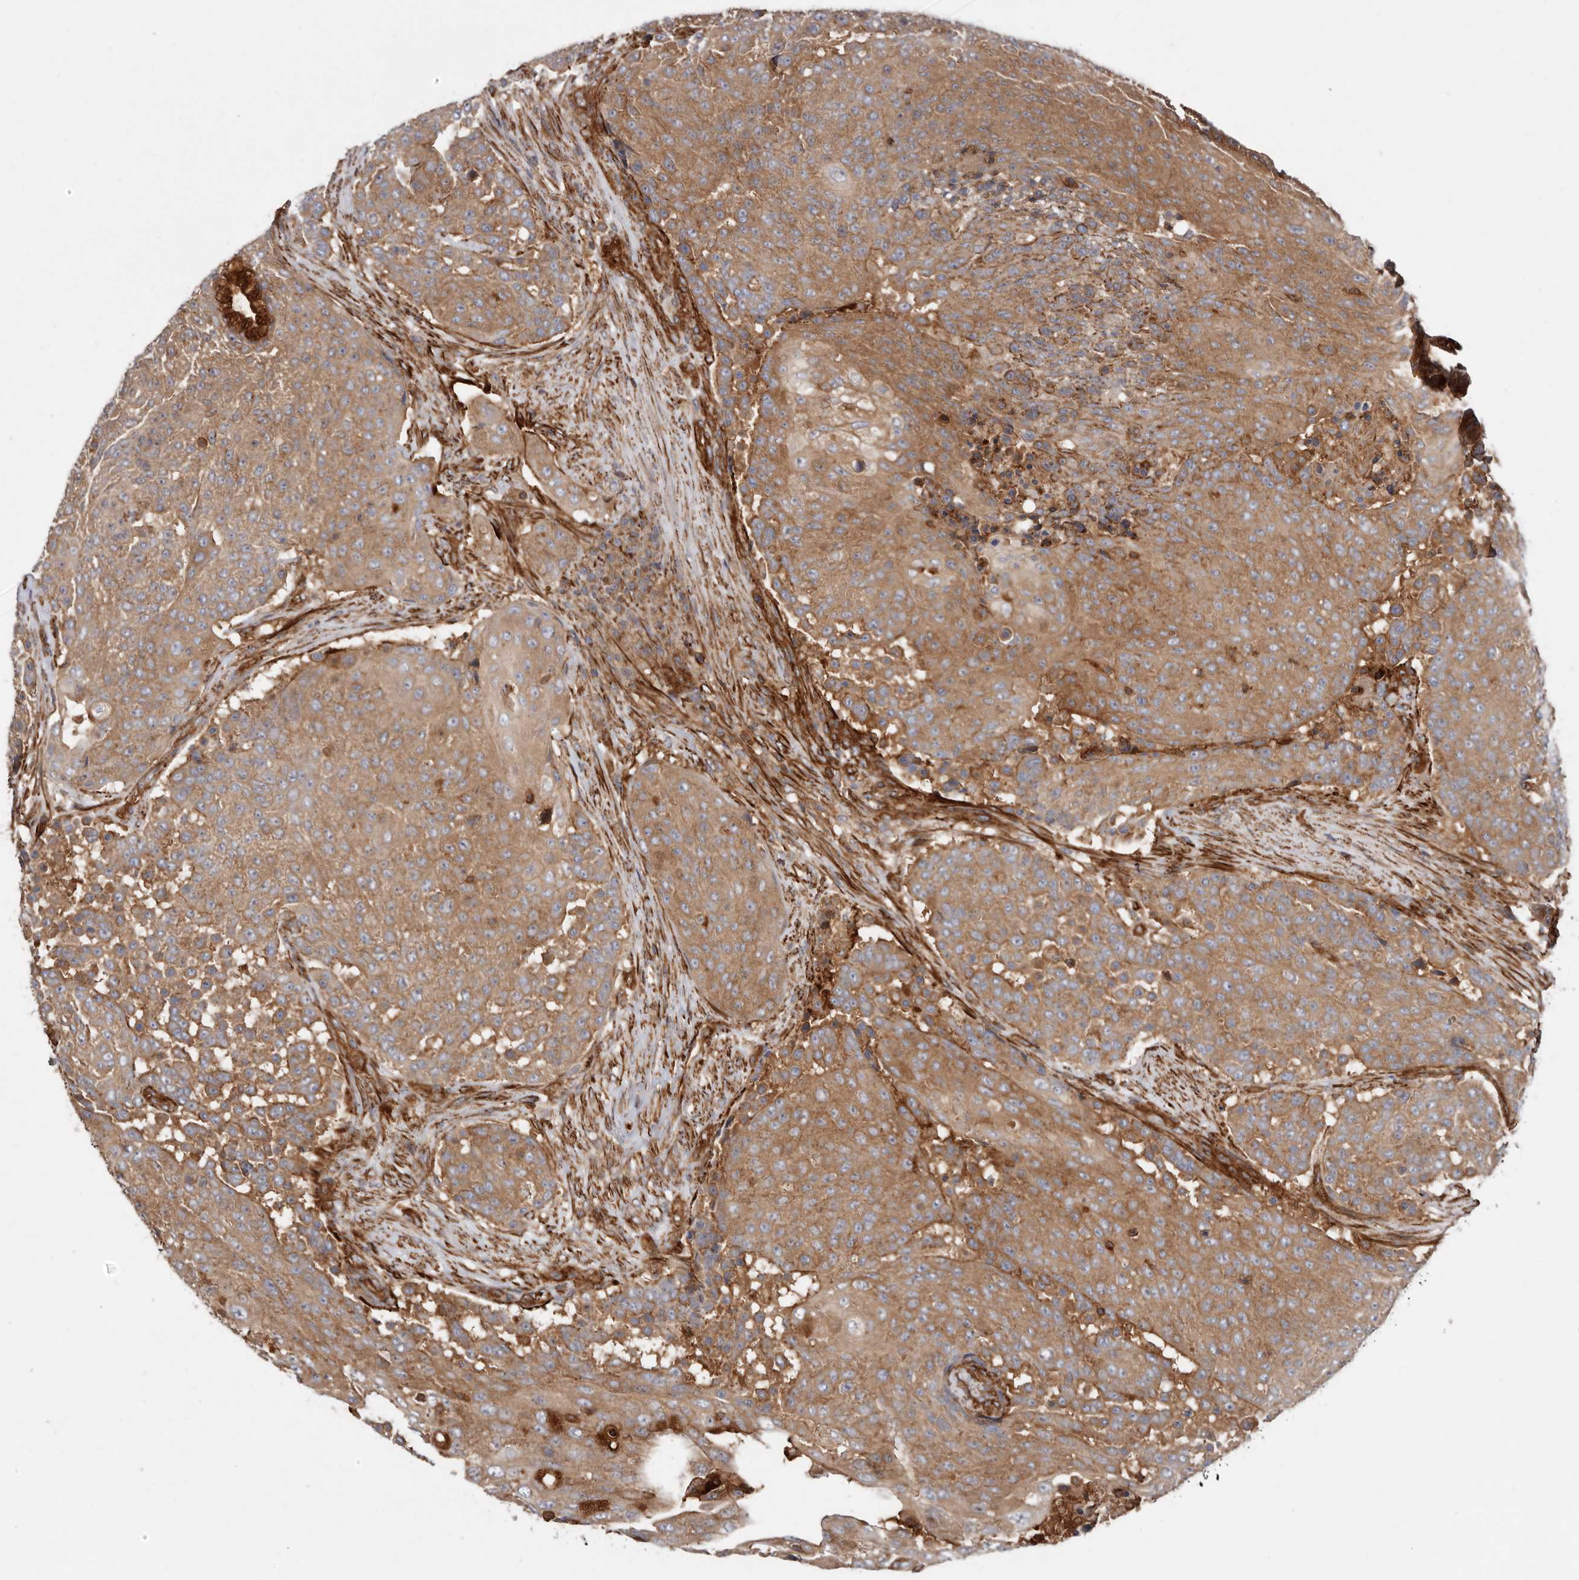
{"staining": {"intensity": "moderate", "quantity": ">75%", "location": "cytoplasmic/membranous"}, "tissue": "urothelial cancer", "cell_type": "Tumor cells", "image_type": "cancer", "snomed": [{"axis": "morphology", "description": "Urothelial carcinoma, High grade"}, {"axis": "topography", "description": "Urinary bladder"}], "caption": "The immunohistochemical stain shows moderate cytoplasmic/membranous positivity in tumor cells of high-grade urothelial carcinoma tissue. Using DAB (brown) and hematoxylin (blue) stains, captured at high magnification using brightfield microscopy.", "gene": "TMC7", "patient": {"sex": "female", "age": 63}}